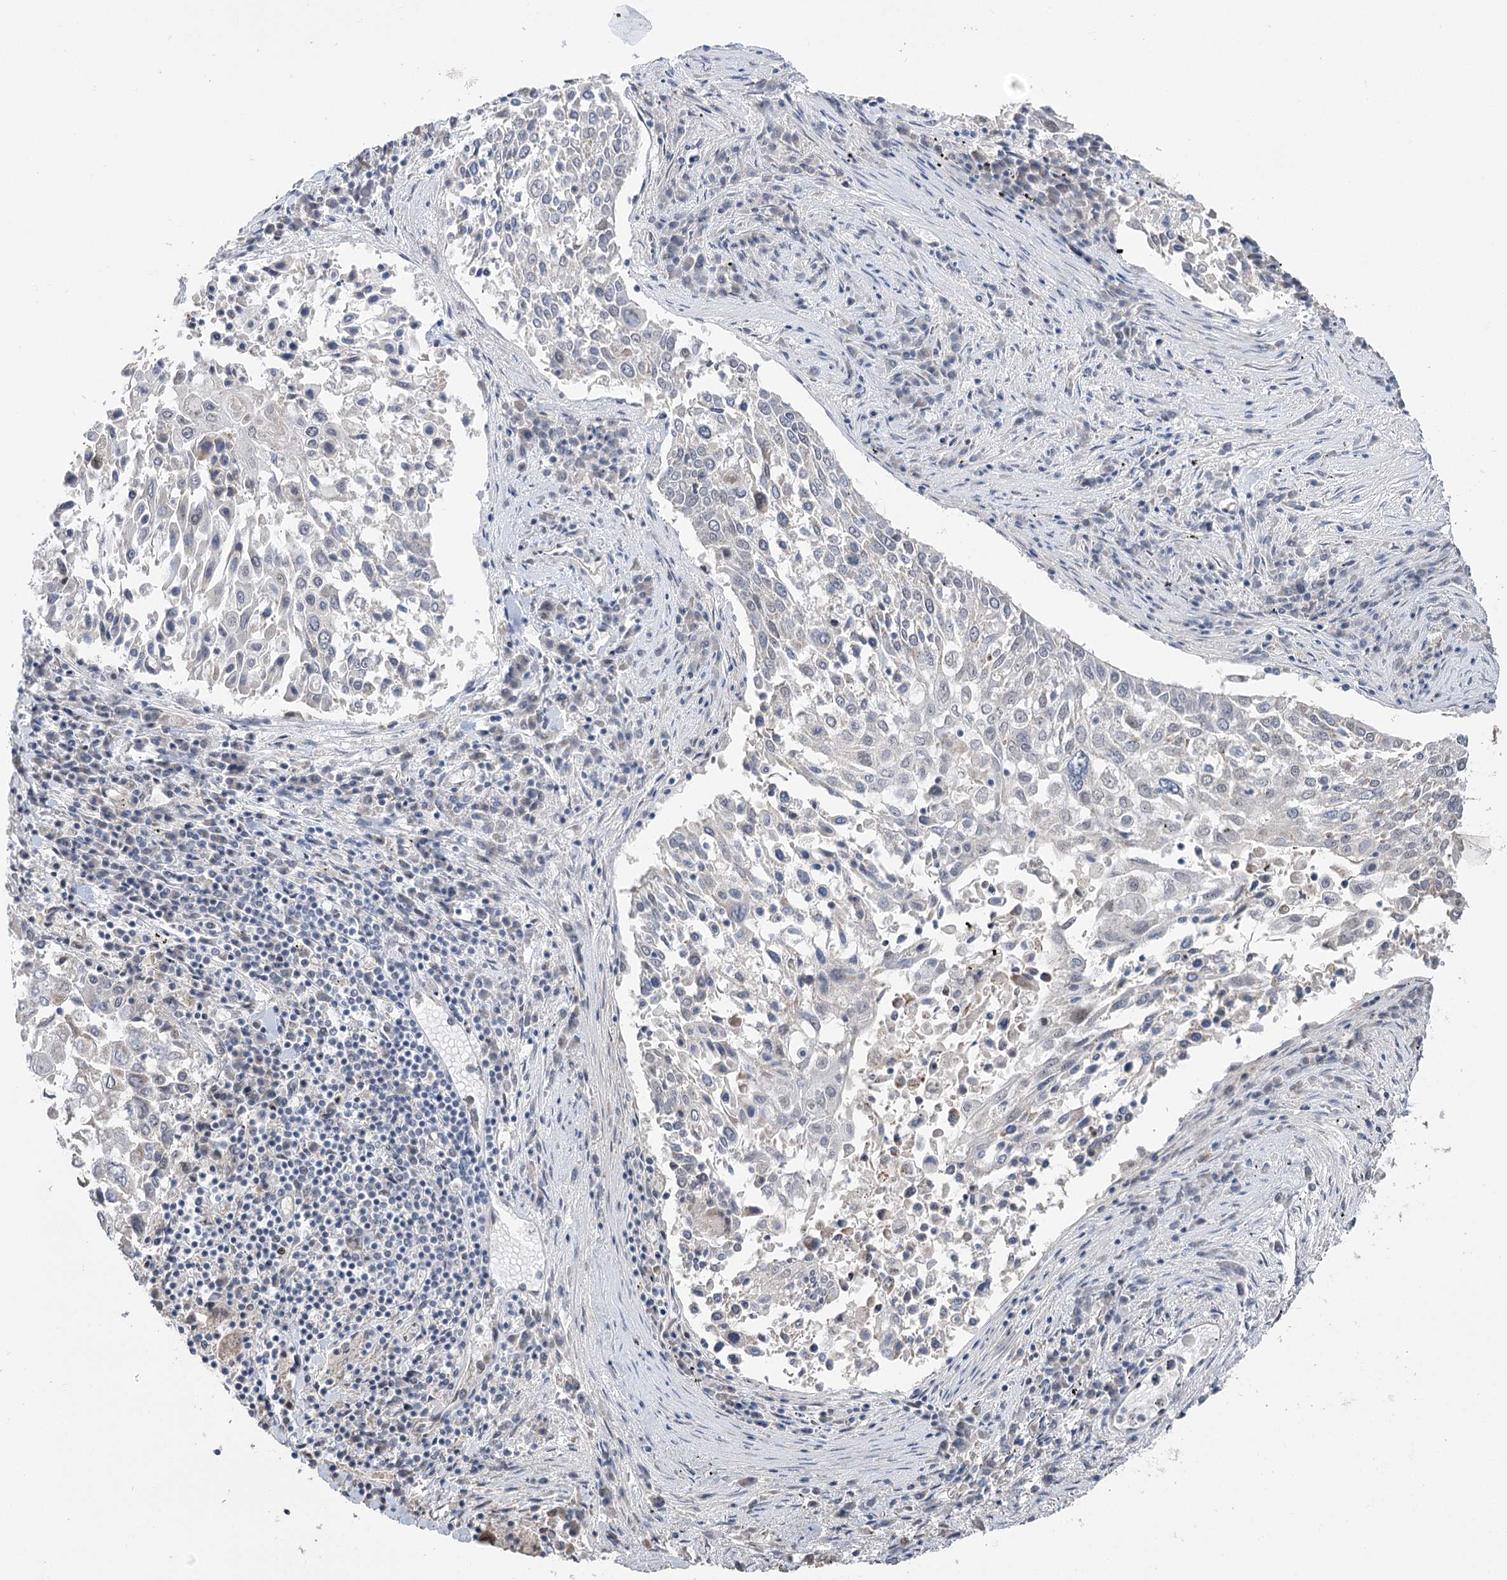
{"staining": {"intensity": "negative", "quantity": "none", "location": "none"}, "tissue": "lung cancer", "cell_type": "Tumor cells", "image_type": "cancer", "snomed": [{"axis": "morphology", "description": "Squamous cell carcinoma, NOS"}, {"axis": "topography", "description": "Lung"}], "caption": "Tumor cells show no significant positivity in squamous cell carcinoma (lung). (DAB IHC with hematoxylin counter stain).", "gene": "PHYHIPL", "patient": {"sex": "male", "age": 65}}